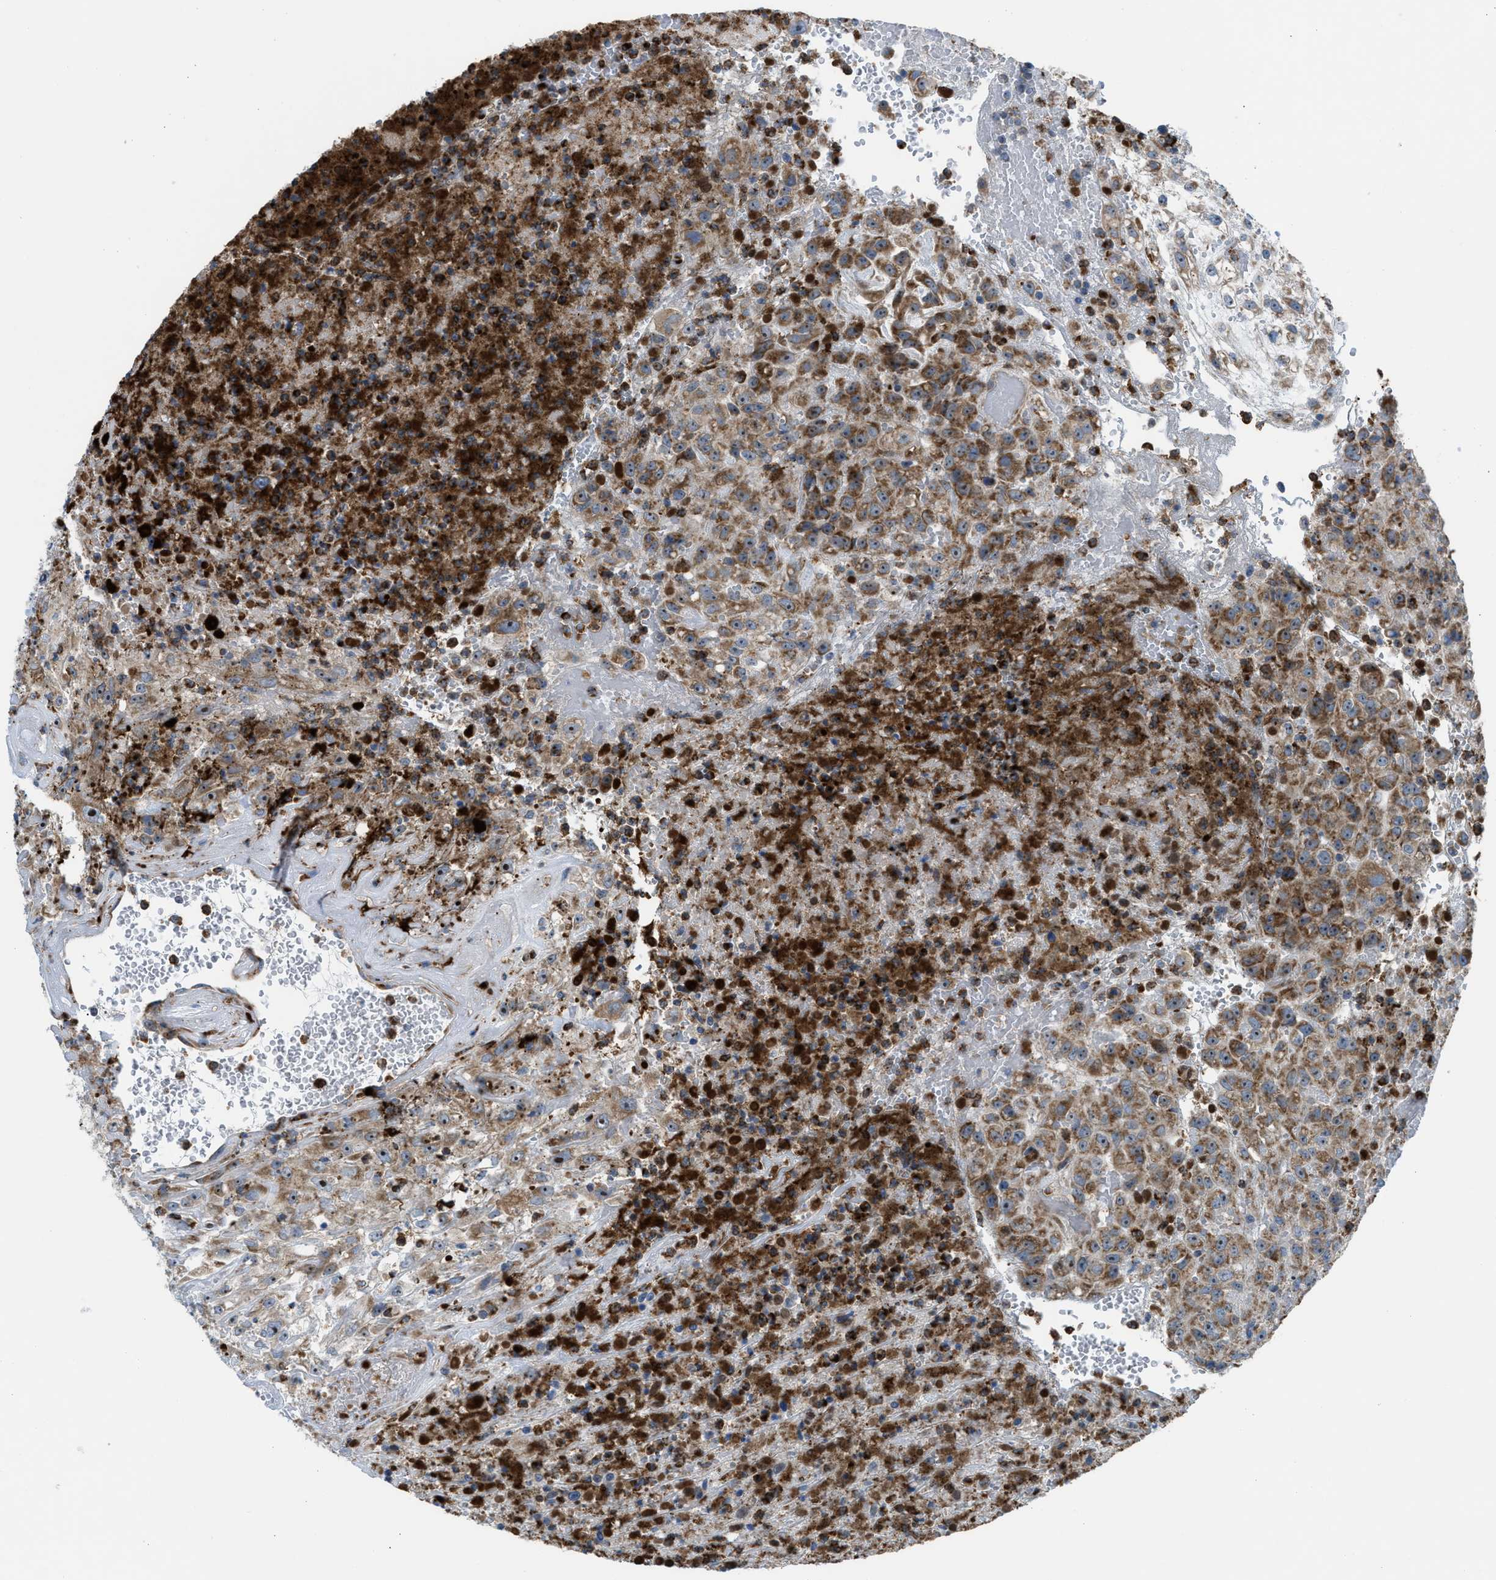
{"staining": {"intensity": "moderate", "quantity": ">75%", "location": "cytoplasmic/membranous,nuclear"}, "tissue": "urothelial cancer", "cell_type": "Tumor cells", "image_type": "cancer", "snomed": [{"axis": "morphology", "description": "Urothelial carcinoma, High grade"}, {"axis": "topography", "description": "Urinary bladder"}], "caption": "Protein analysis of high-grade urothelial carcinoma tissue displays moderate cytoplasmic/membranous and nuclear expression in about >75% of tumor cells. The staining was performed using DAB (3,3'-diaminobenzidine), with brown indicating positive protein expression. Nuclei are stained blue with hematoxylin.", "gene": "TPH1", "patient": {"sex": "male", "age": 46}}